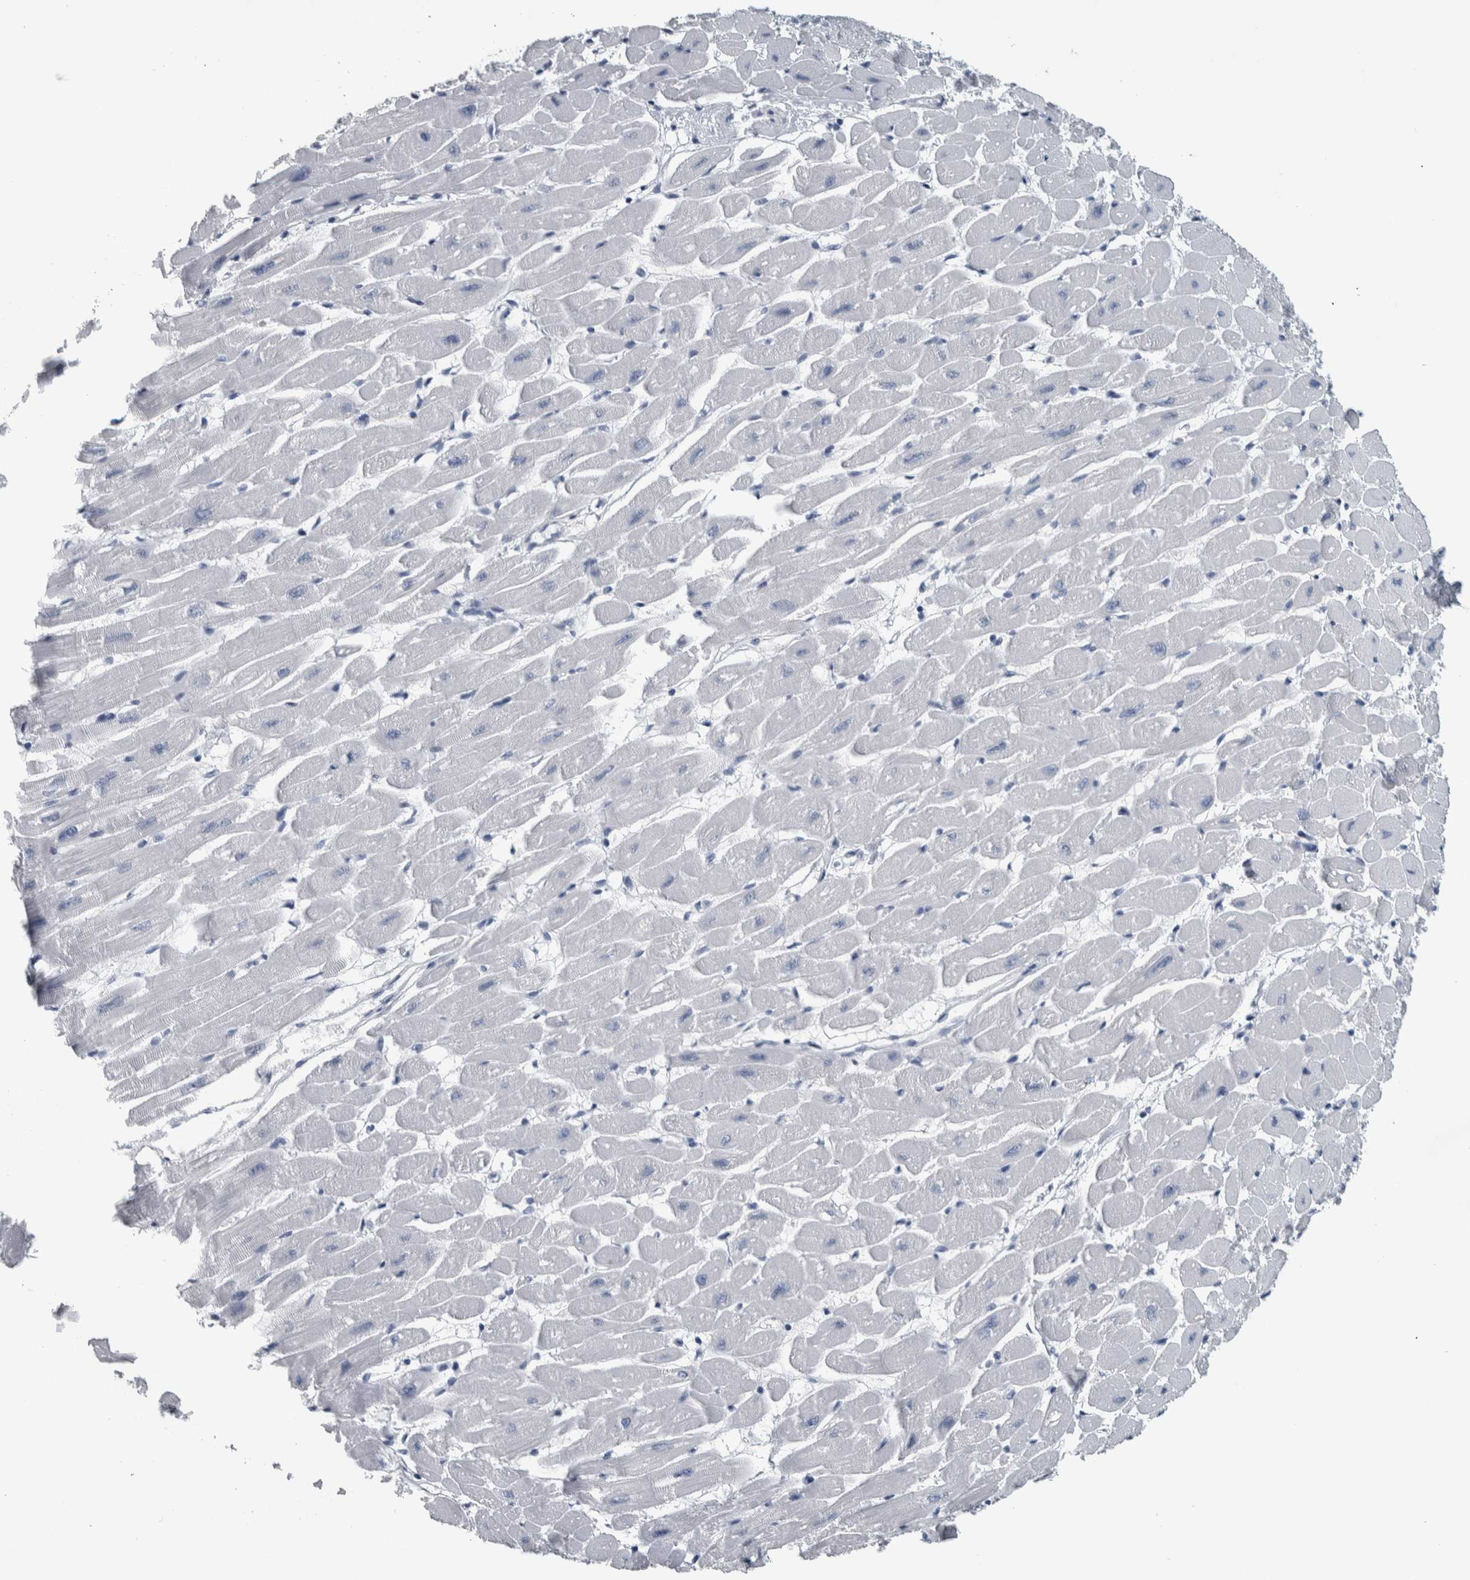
{"staining": {"intensity": "negative", "quantity": "none", "location": "none"}, "tissue": "heart muscle", "cell_type": "Cardiomyocytes", "image_type": "normal", "snomed": [{"axis": "morphology", "description": "Normal tissue, NOS"}, {"axis": "topography", "description": "Heart"}], "caption": "Immunohistochemistry (IHC) of normal heart muscle reveals no positivity in cardiomyocytes. Brightfield microscopy of IHC stained with DAB (3,3'-diaminobenzidine) (brown) and hematoxylin (blue), captured at high magnification.", "gene": "CDH17", "patient": {"sex": "female", "age": 54}}